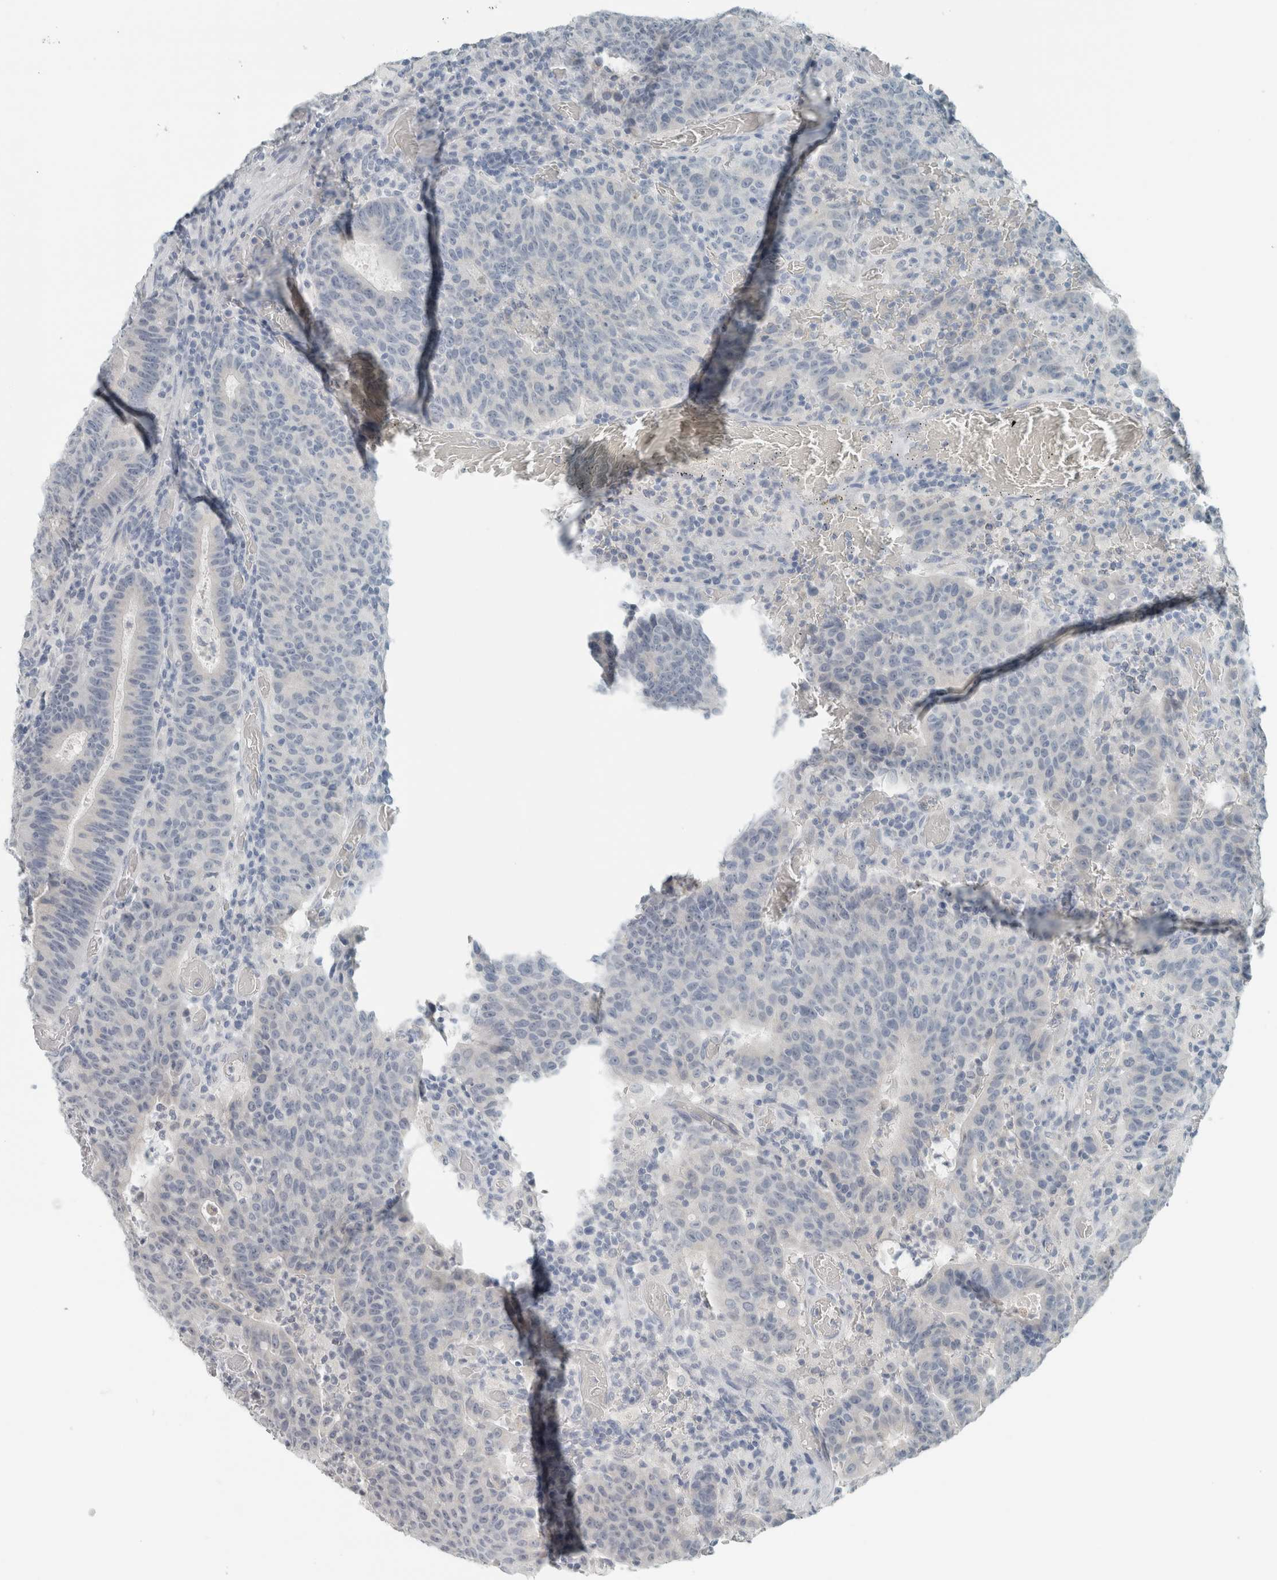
{"staining": {"intensity": "negative", "quantity": "none", "location": "none"}, "tissue": "colorectal cancer", "cell_type": "Tumor cells", "image_type": "cancer", "snomed": [{"axis": "morphology", "description": "Adenocarcinoma, NOS"}, {"axis": "topography", "description": "Colon"}], "caption": "A micrograph of colorectal cancer stained for a protein shows no brown staining in tumor cells. (Brightfield microscopy of DAB immunohistochemistry (IHC) at high magnification).", "gene": "TRIT1", "patient": {"sex": "female", "age": 75}}